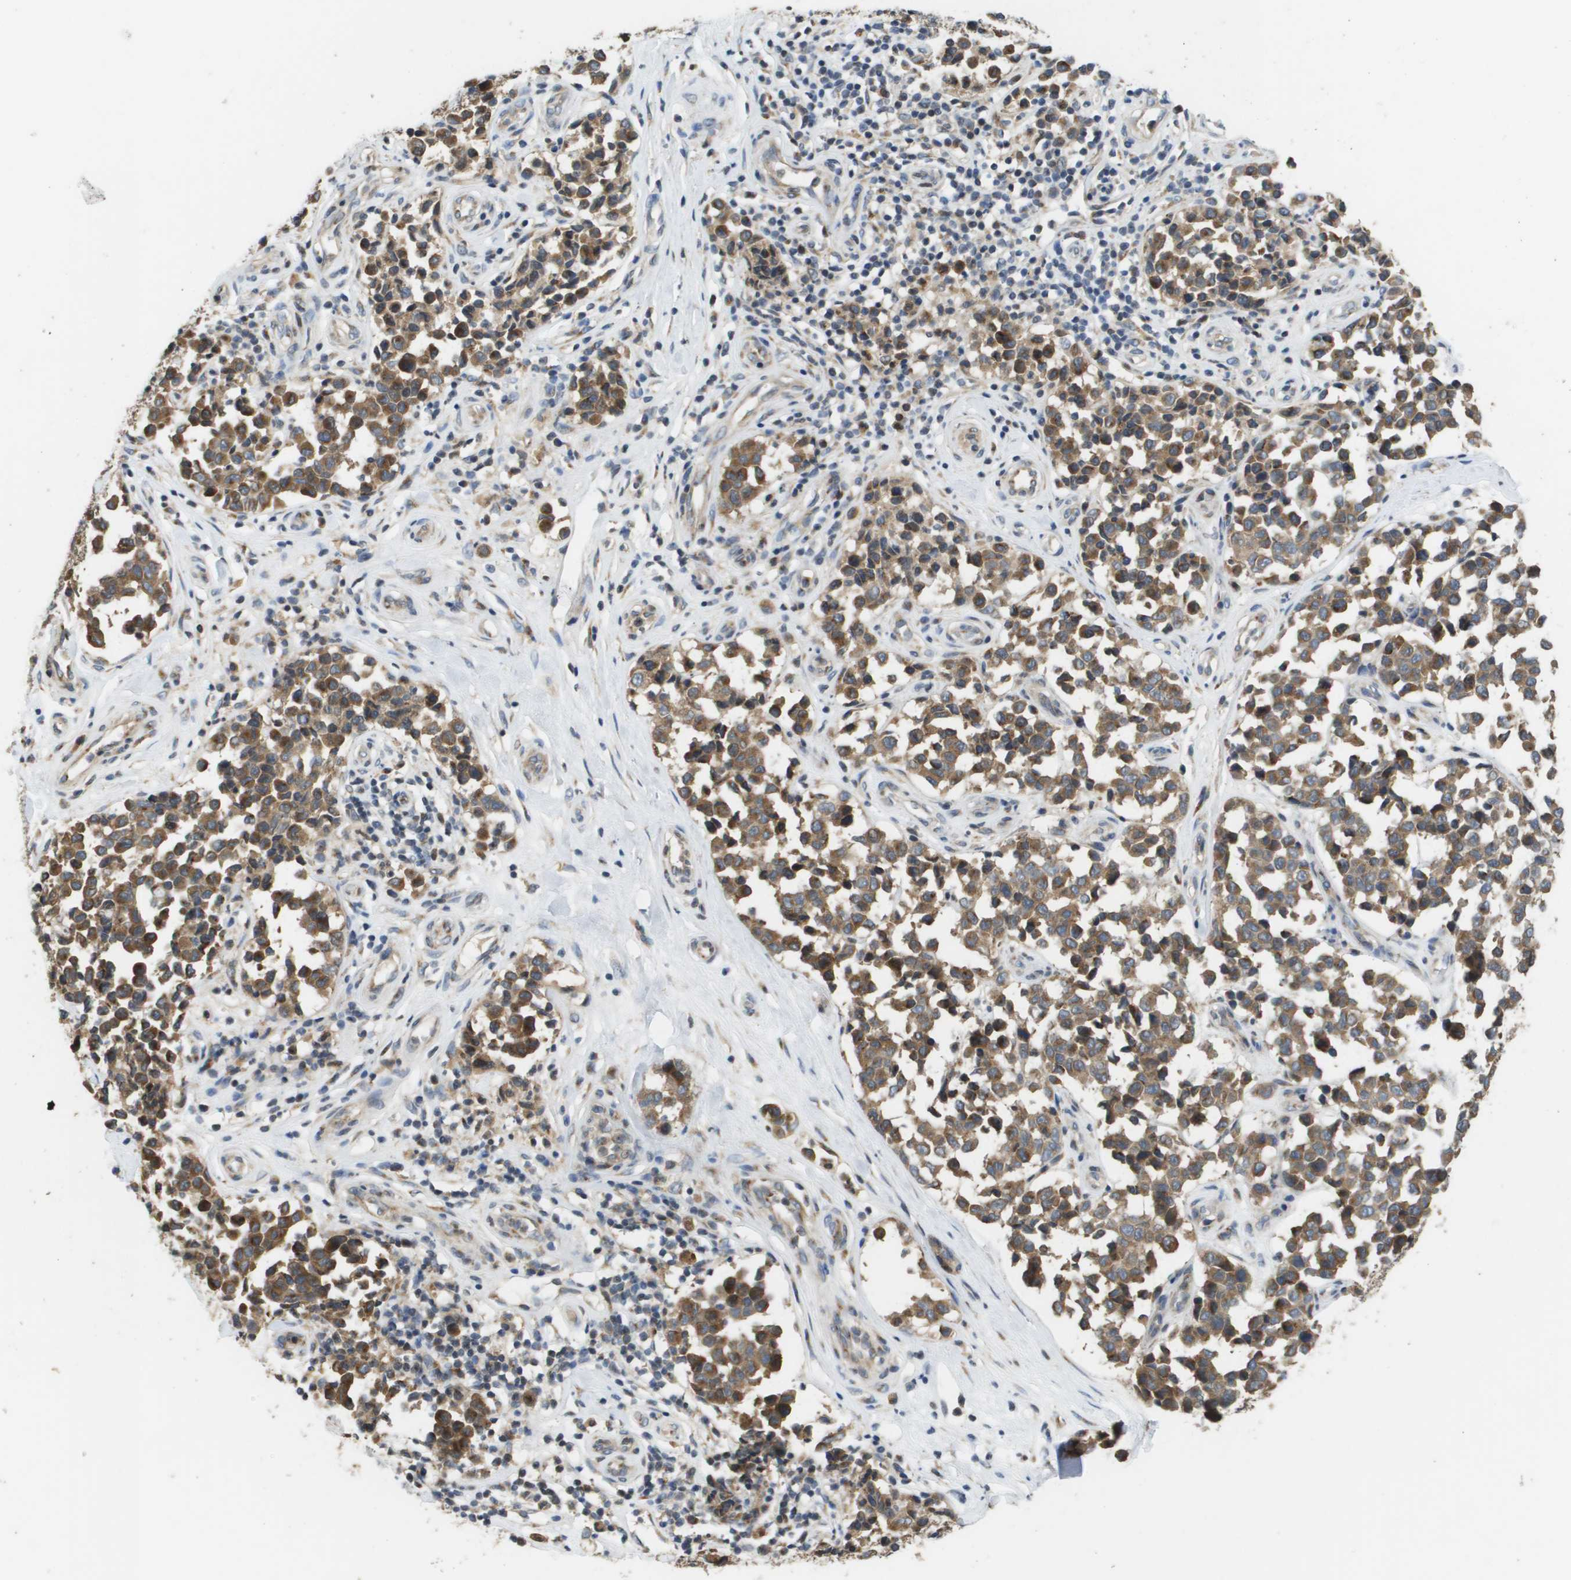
{"staining": {"intensity": "moderate", "quantity": ">75%", "location": "cytoplasmic/membranous"}, "tissue": "melanoma", "cell_type": "Tumor cells", "image_type": "cancer", "snomed": [{"axis": "morphology", "description": "Malignant melanoma, NOS"}, {"axis": "topography", "description": "Skin"}], "caption": "Protein expression analysis of malignant melanoma demonstrates moderate cytoplasmic/membranous positivity in about >75% of tumor cells. The protein of interest is shown in brown color, while the nuclei are stained blue.", "gene": "PCK1", "patient": {"sex": "female", "age": 64}}